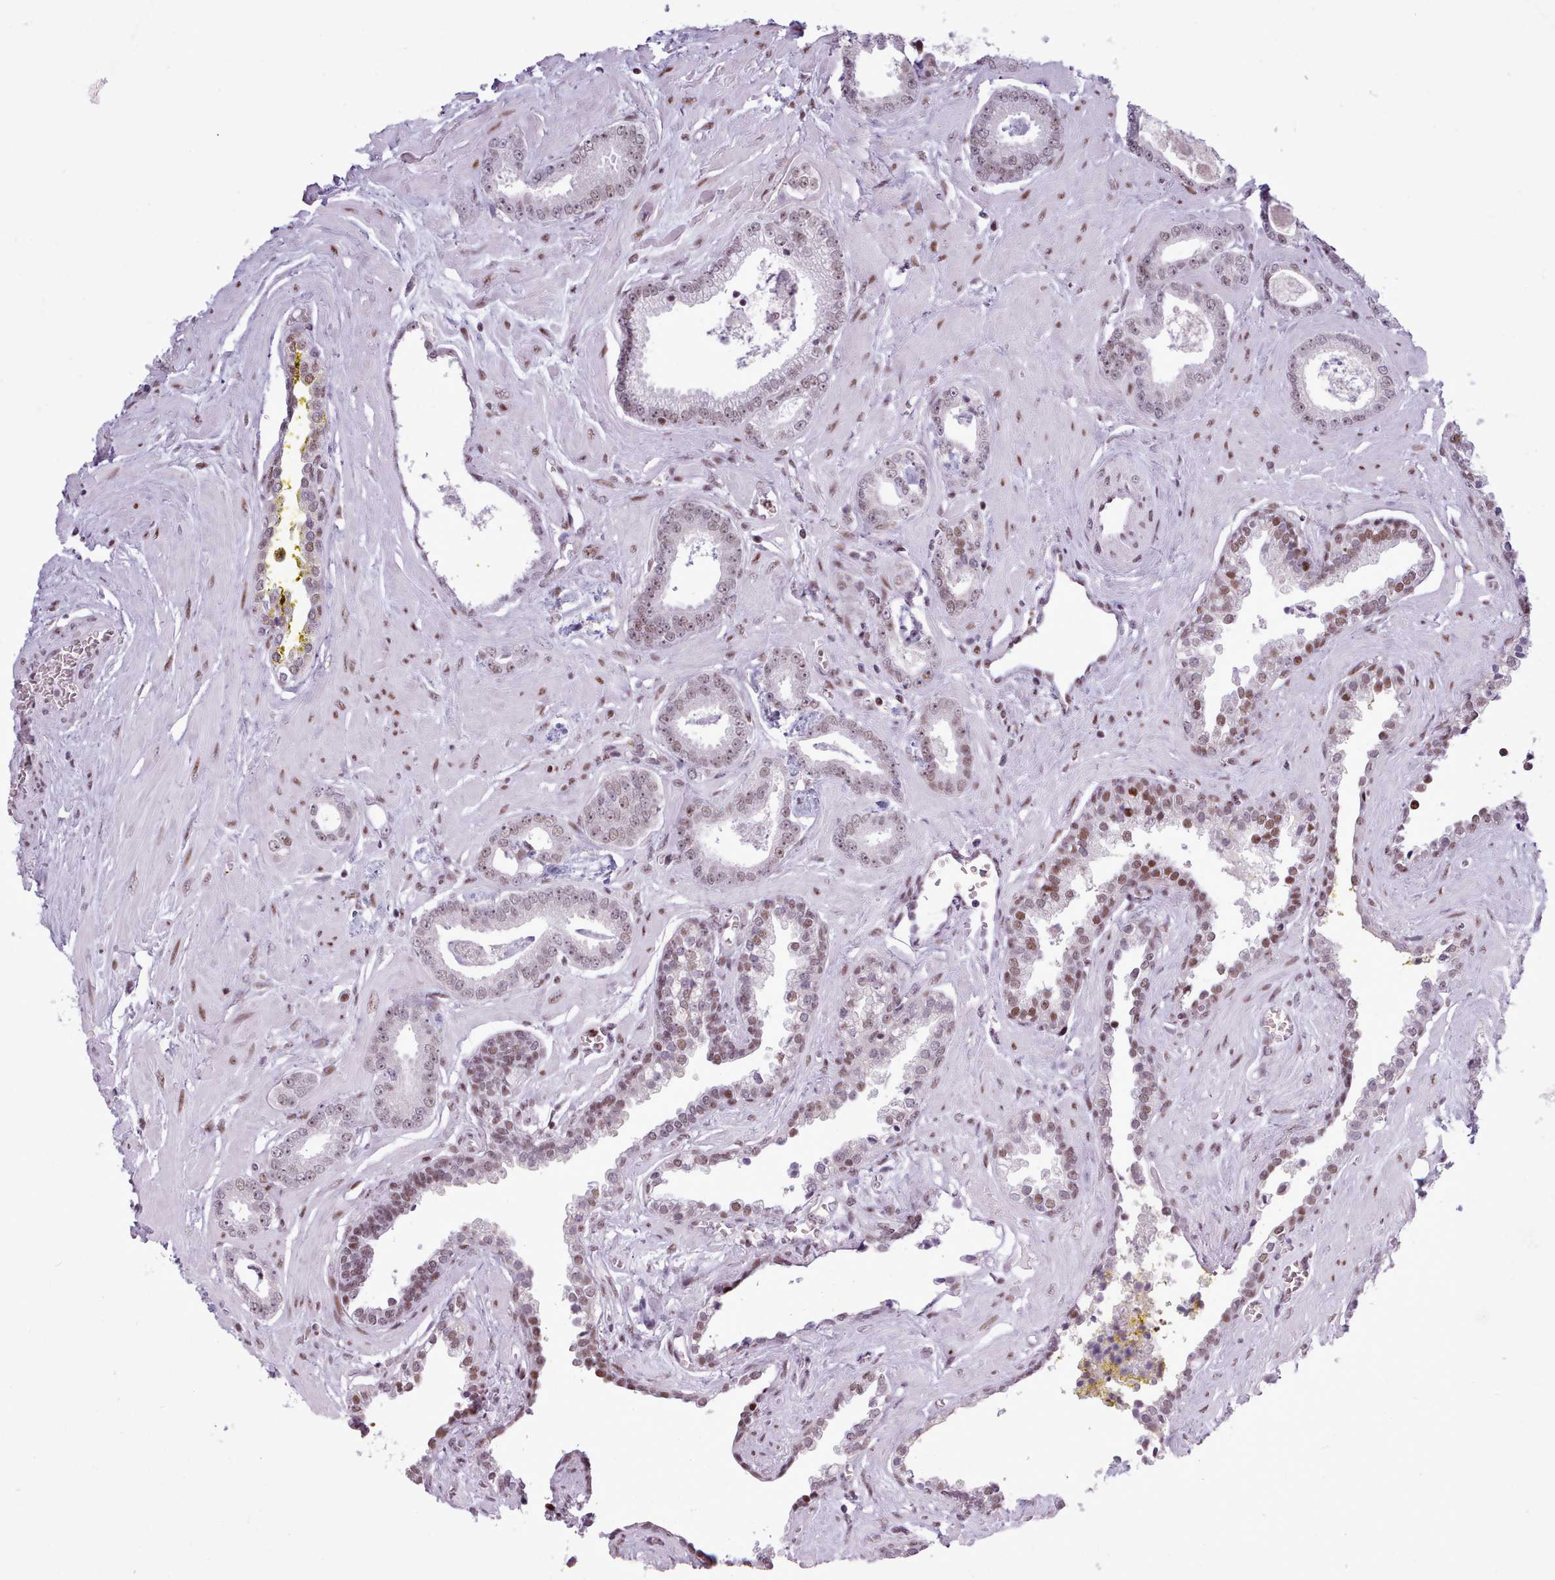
{"staining": {"intensity": "weak", "quantity": ">75%", "location": "nuclear"}, "tissue": "prostate cancer", "cell_type": "Tumor cells", "image_type": "cancer", "snomed": [{"axis": "morphology", "description": "Adenocarcinoma, Low grade"}, {"axis": "topography", "description": "Prostate"}], "caption": "Weak nuclear positivity for a protein is appreciated in about >75% of tumor cells of low-grade adenocarcinoma (prostate) using immunohistochemistry (IHC).", "gene": "SRSF4", "patient": {"sex": "male", "age": 60}}